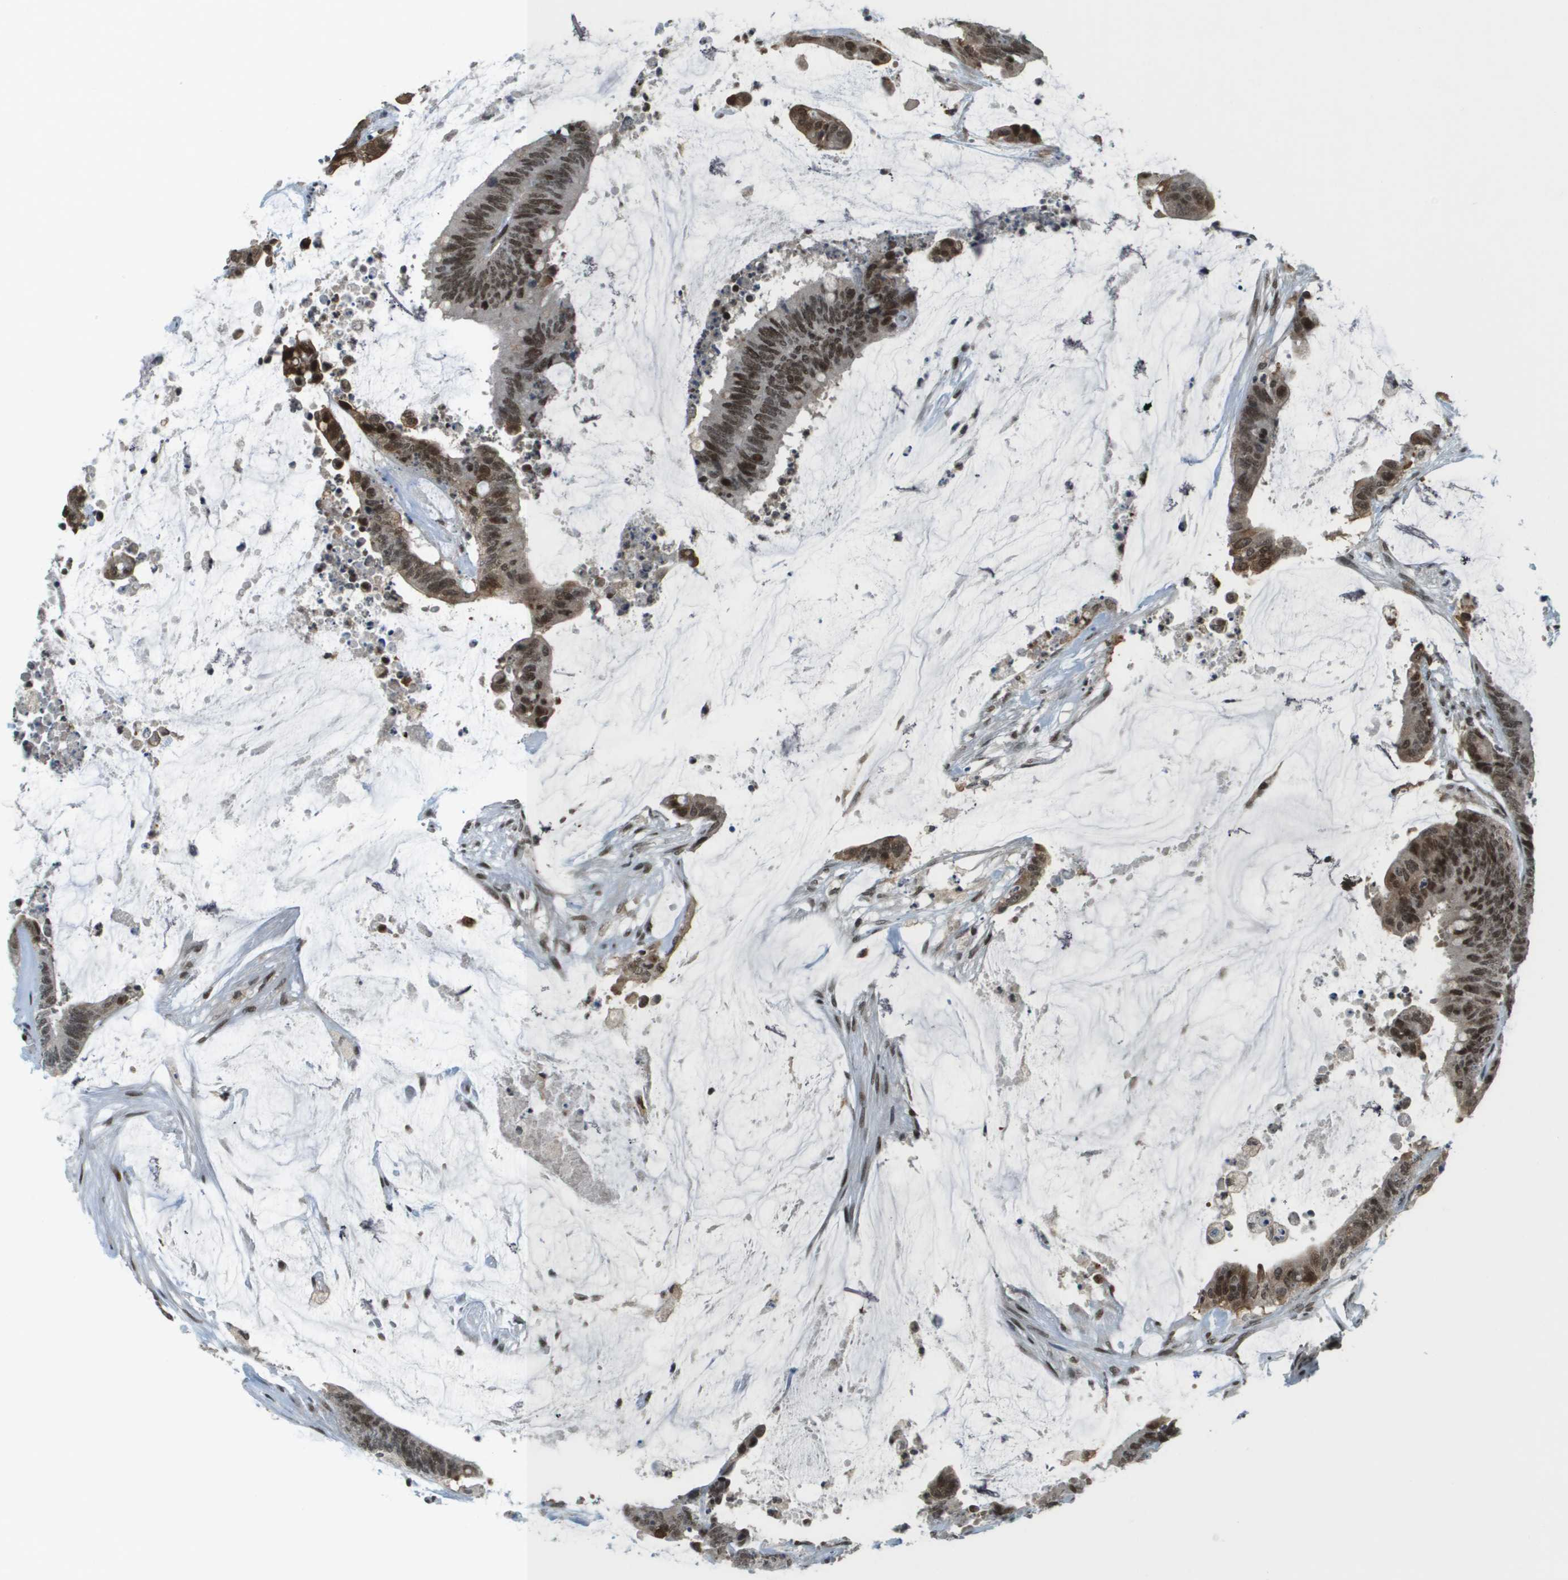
{"staining": {"intensity": "moderate", "quantity": ">75%", "location": "cytoplasmic/membranous,nuclear"}, "tissue": "colorectal cancer", "cell_type": "Tumor cells", "image_type": "cancer", "snomed": [{"axis": "morphology", "description": "Adenocarcinoma, NOS"}, {"axis": "topography", "description": "Rectum"}], "caption": "An immunohistochemistry photomicrograph of neoplastic tissue is shown. Protein staining in brown labels moderate cytoplasmic/membranous and nuclear positivity in adenocarcinoma (colorectal) within tumor cells.", "gene": "IRF7", "patient": {"sex": "female", "age": 66}}